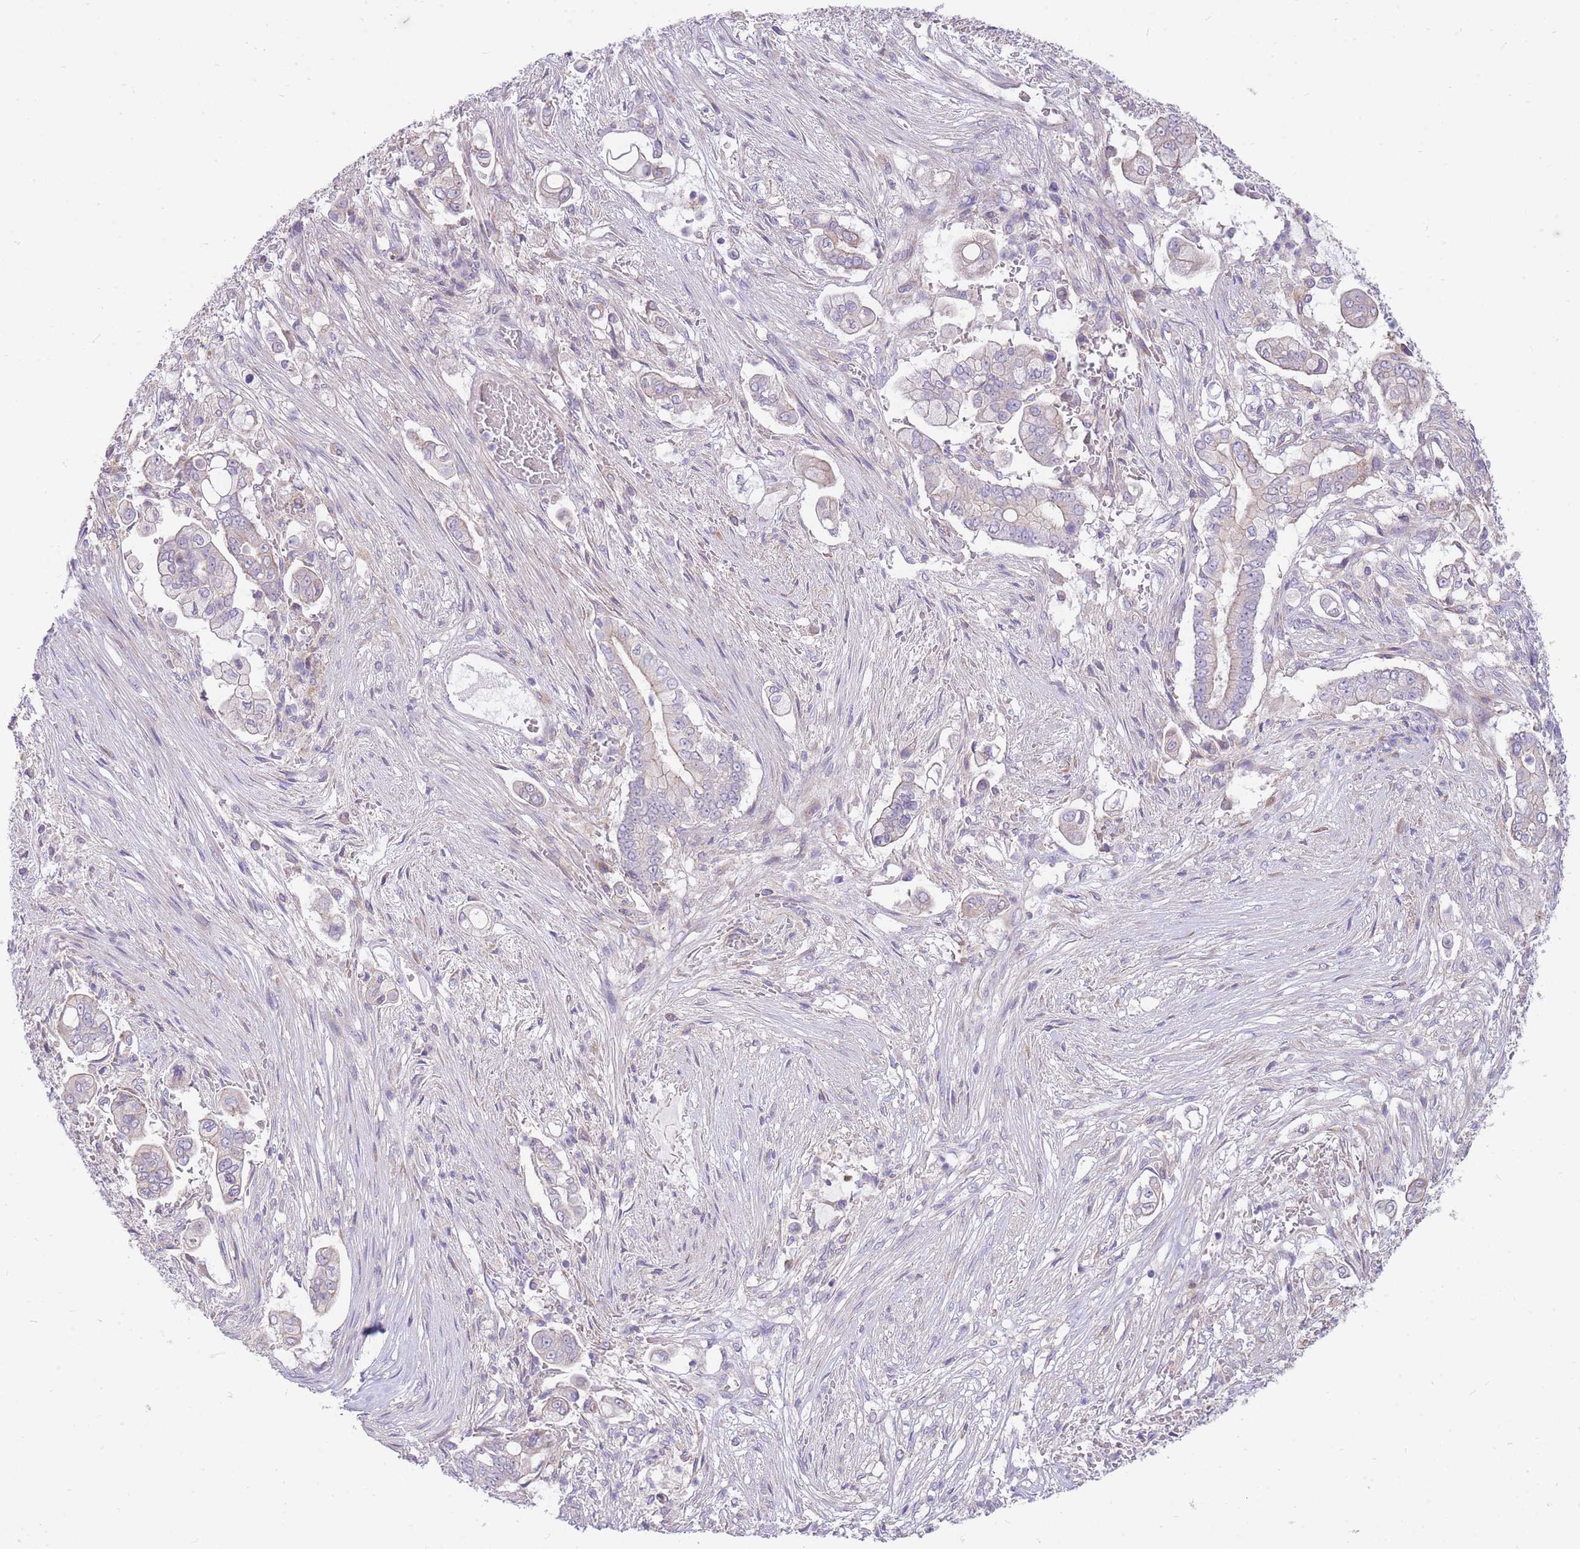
{"staining": {"intensity": "negative", "quantity": "none", "location": "none"}, "tissue": "pancreatic cancer", "cell_type": "Tumor cells", "image_type": "cancer", "snomed": [{"axis": "morphology", "description": "Adenocarcinoma, NOS"}, {"axis": "topography", "description": "Pancreas"}], "caption": "Immunohistochemistry (IHC) histopathology image of neoplastic tissue: human pancreatic cancer (adenocarcinoma) stained with DAB (3,3'-diaminobenzidine) shows no significant protein expression in tumor cells.", "gene": "OR5T1", "patient": {"sex": "female", "age": 69}}